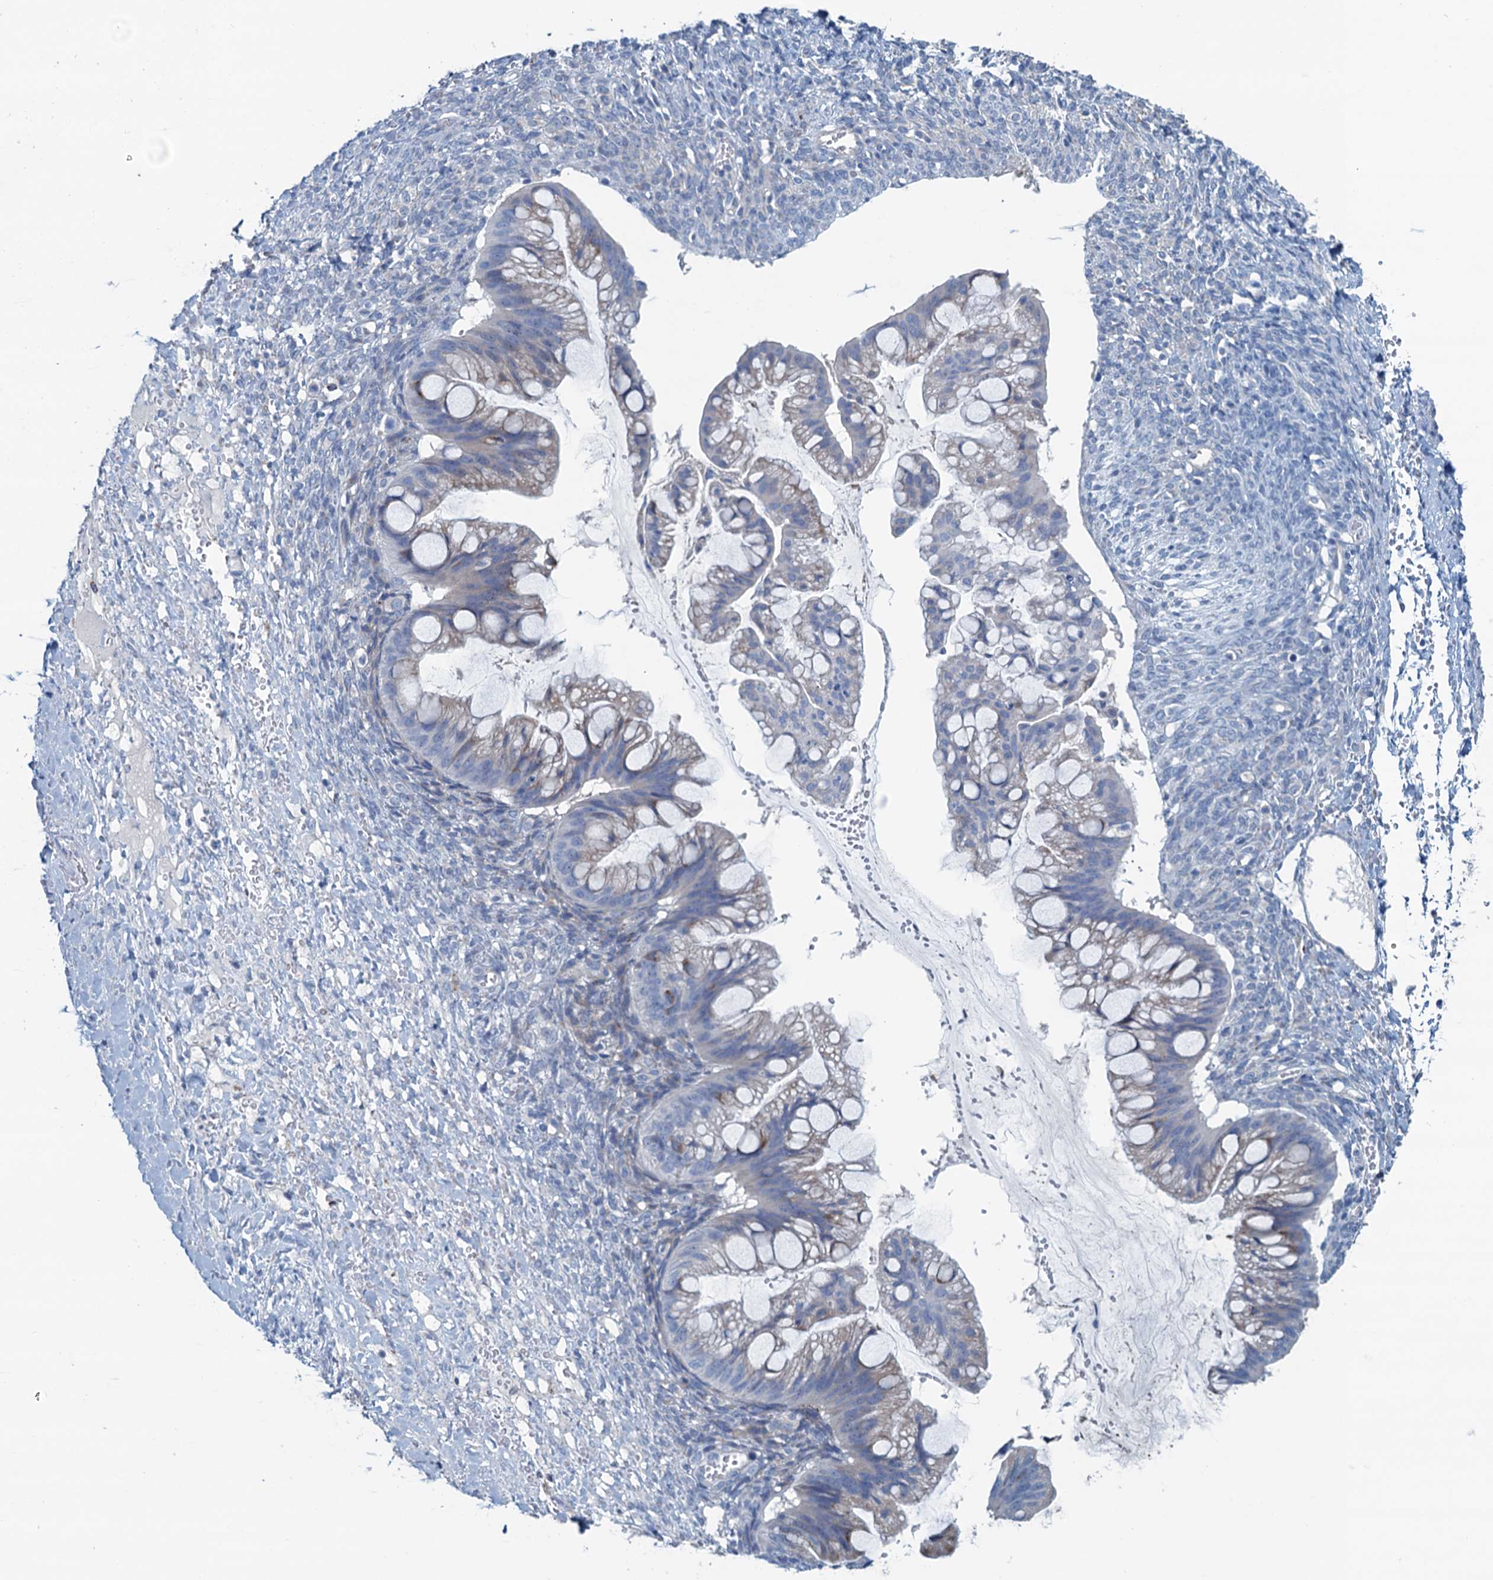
{"staining": {"intensity": "weak", "quantity": "<25%", "location": "cytoplasmic/membranous"}, "tissue": "ovarian cancer", "cell_type": "Tumor cells", "image_type": "cancer", "snomed": [{"axis": "morphology", "description": "Cystadenocarcinoma, mucinous, NOS"}, {"axis": "topography", "description": "Ovary"}], "caption": "DAB (3,3'-diaminobenzidine) immunohistochemical staining of human ovarian cancer (mucinous cystadenocarcinoma) exhibits no significant positivity in tumor cells. (Stains: DAB IHC with hematoxylin counter stain, Microscopy: brightfield microscopy at high magnification).", "gene": "CBLIF", "patient": {"sex": "female", "age": 73}}